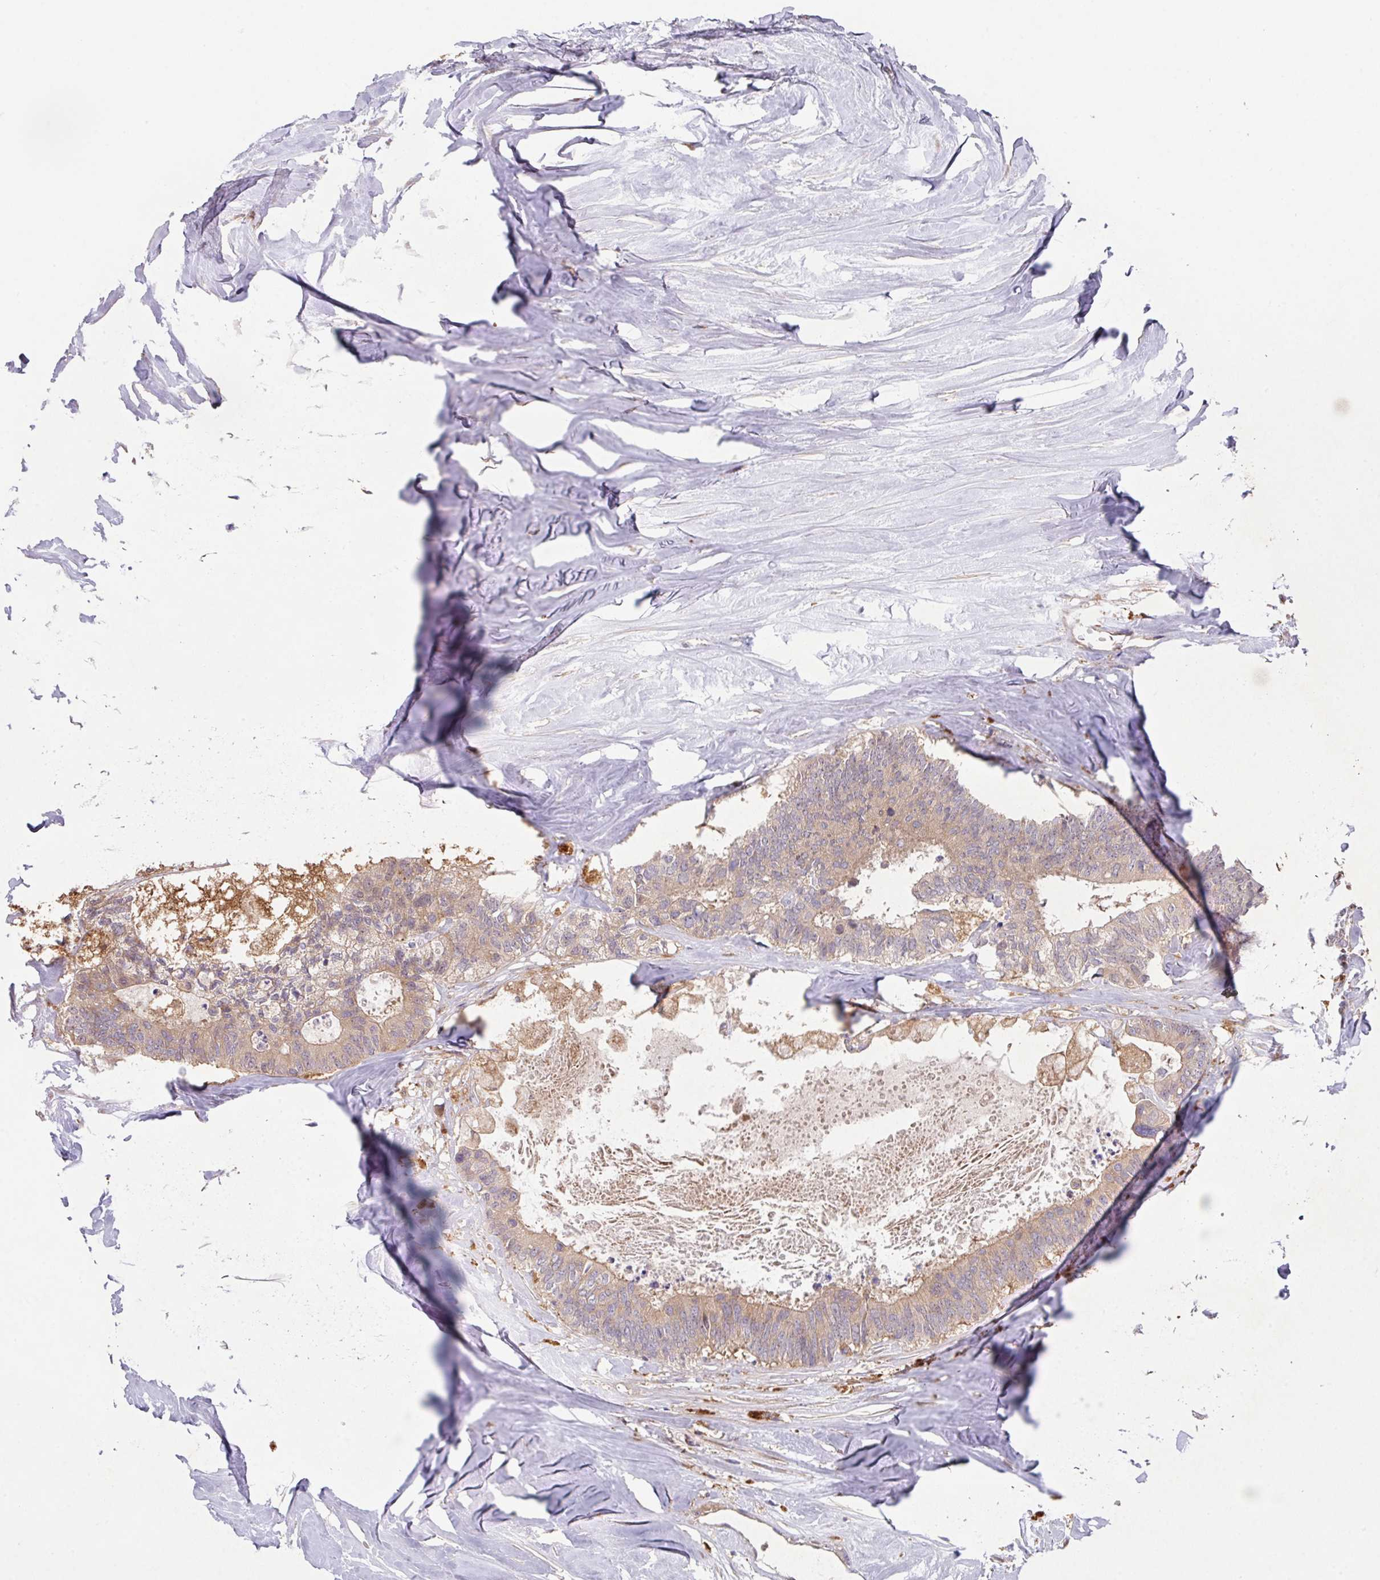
{"staining": {"intensity": "weak", "quantity": "25%-75%", "location": "cytoplasmic/membranous"}, "tissue": "colorectal cancer", "cell_type": "Tumor cells", "image_type": "cancer", "snomed": [{"axis": "morphology", "description": "Adenocarcinoma, NOS"}, {"axis": "topography", "description": "Colon"}, {"axis": "topography", "description": "Rectum"}], "caption": "Human adenocarcinoma (colorectal) stained with a brown dye demonstrates weak cytoplasmic/membranous positive staining in about 25%-75% of tumor cells.", "gene": "TRIM14", "patient": {"sex": "male", "age": 57}}